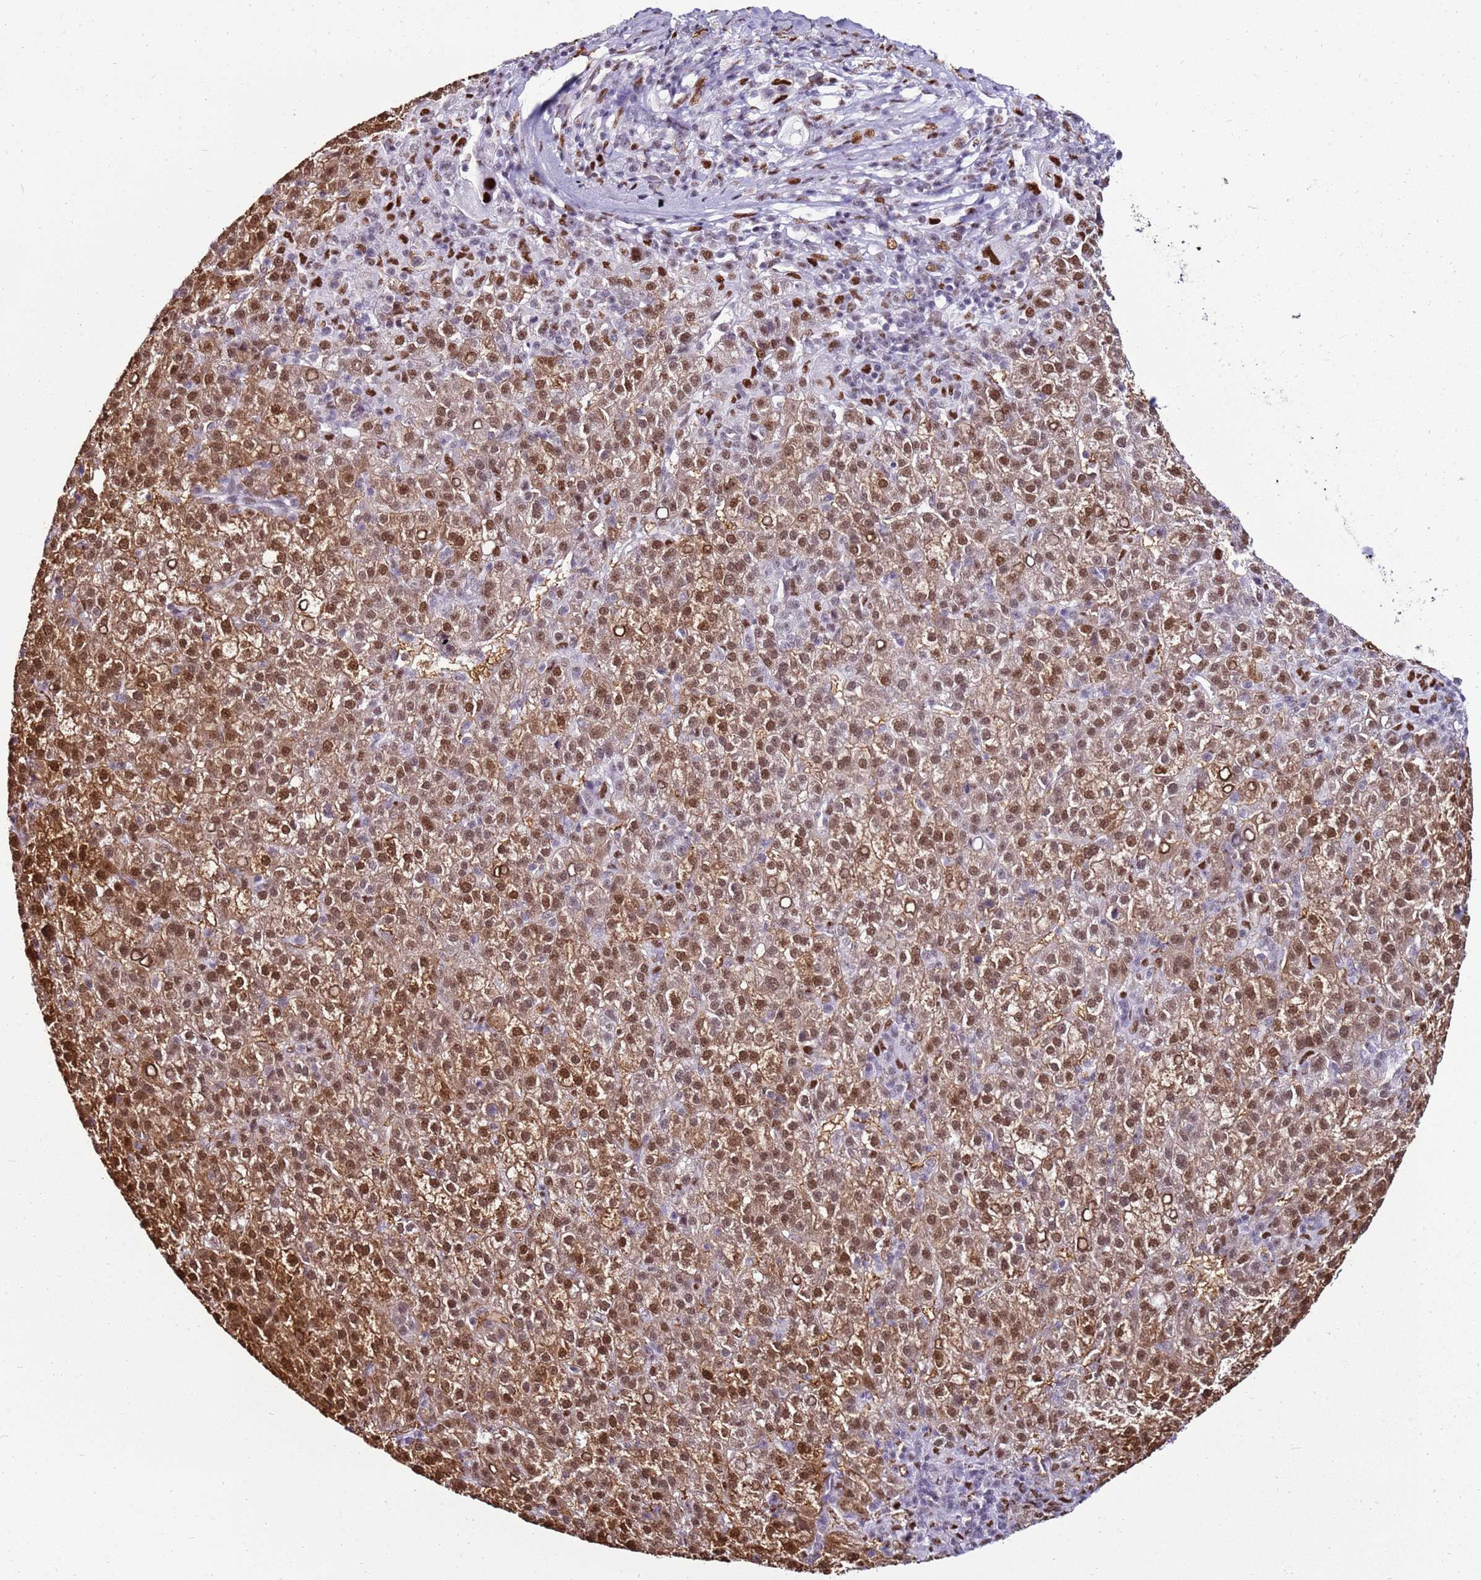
{"staining": {"intensity": "moderate", "quantity": ">75%", "location": "cytoplasmic/membranous,nuclear"}, "tissue": "liver cancer", "cell_type": "Tumor cells", "image_type": "cancer", "snomed": [{"axis": "morphology", "description": "Carcinoma, Hepatocellular, NOS"}, {"axis": "topography", "description": "Liver"}], "caption": "This is a histology image of immunohistochemistry (IHC) staining of liver cancer, which shows moderate staining in the cytoplasmic/membranous and nuclear of tumor cells.", "gene": "KPNA4", "patient": {"sex": "female", "age": 58}}